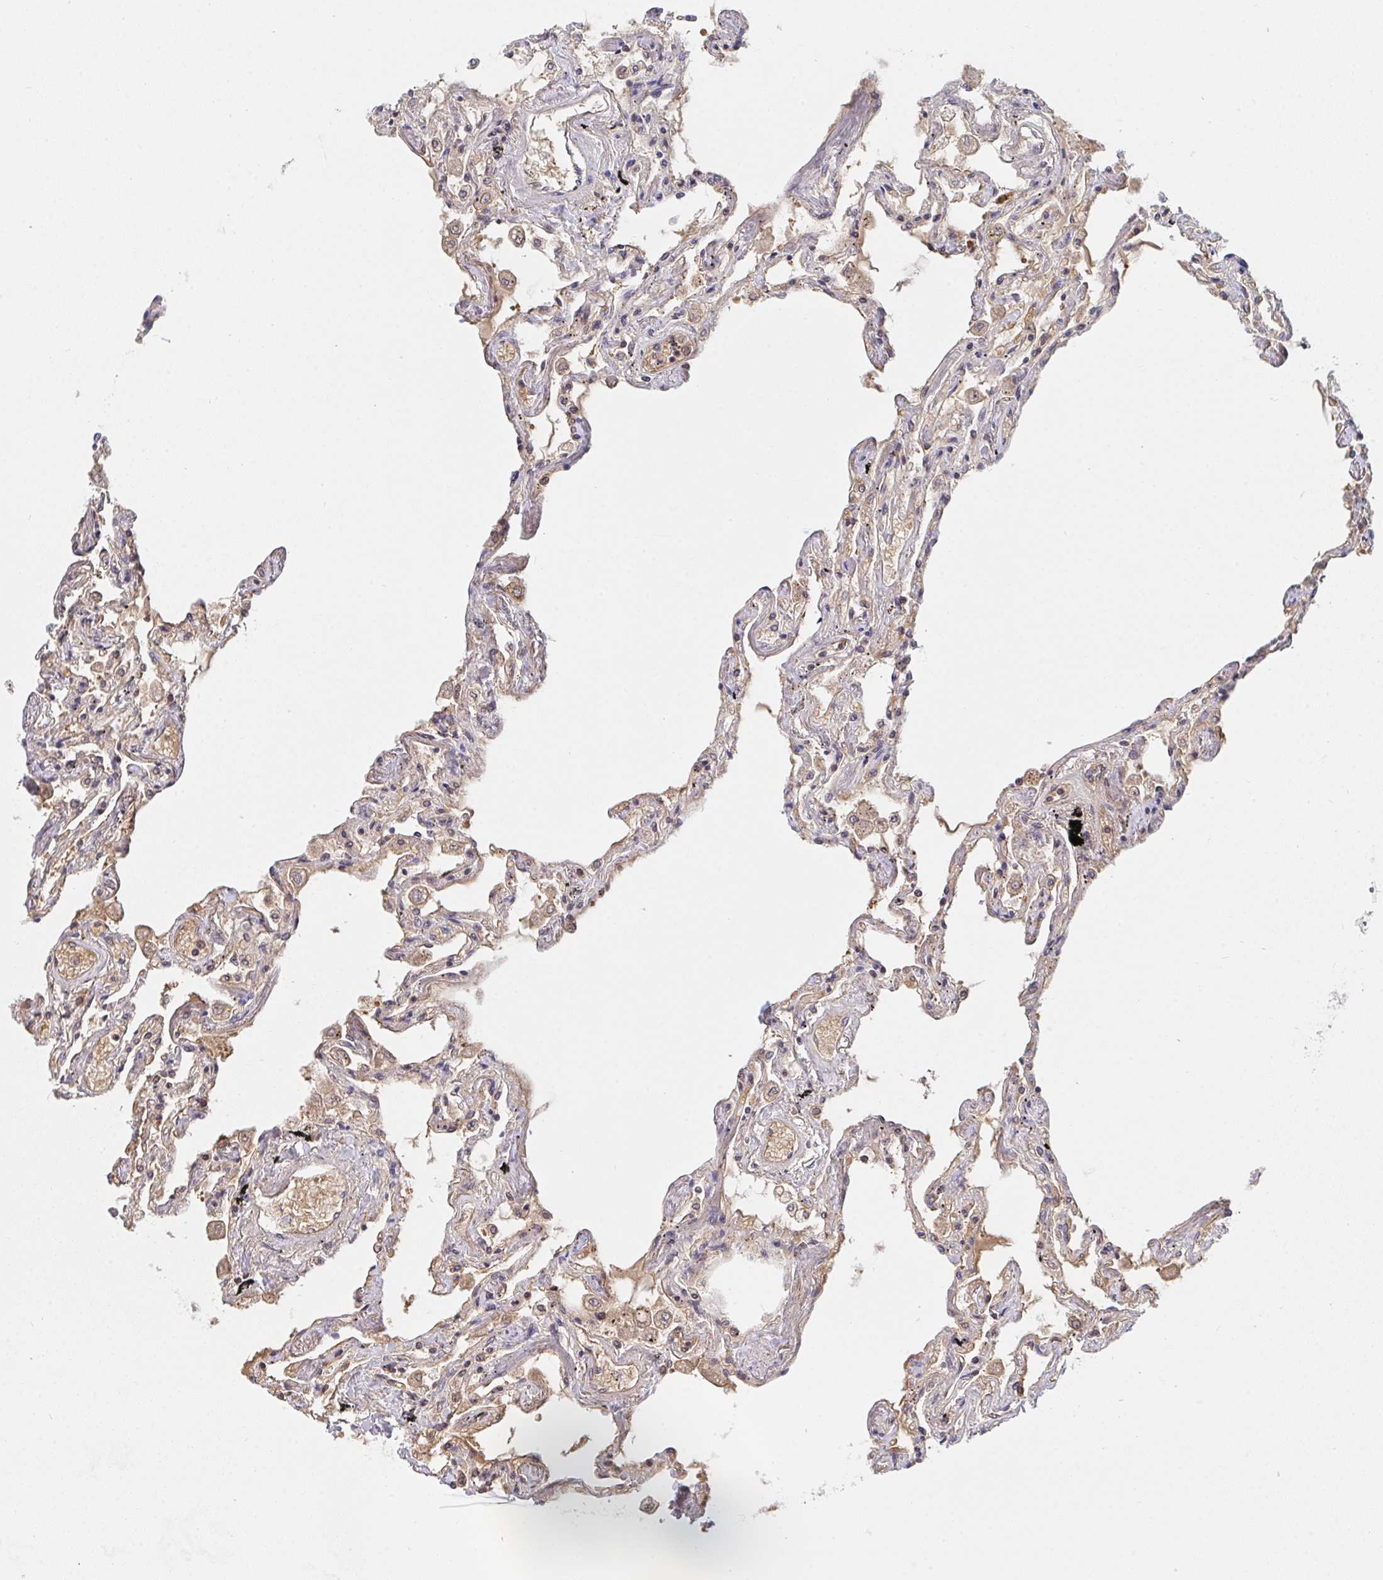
{"staining": {"intensity": "weak", "quantity": "<25%", "location": "nuclear"}, "tissue": "lung", "cell_type": "Alveolar cells", "image_type": "normal", "snomed": [{"axis": "morphology", "description": "Normal tissue, NOS"}, {"axis": "morphology", "description": "Adenocarcinoma, NOS"}, {"axis": "topography", "description": "Cartilage tissue"}, {"axis": "topography", "description": "Lung"}], "caption": "This histopathology image is of normal lung stained with IHC to label a protein in brown with the nuclei are counter-stained blue. There is no expression in alveolar cells. (Brightfield microscopy of DAB (3,3'-diaminobenzidine) IHC at high magnification).", "gene": "DSCAML1", "patient": {"sex": "female", "age": 67}}